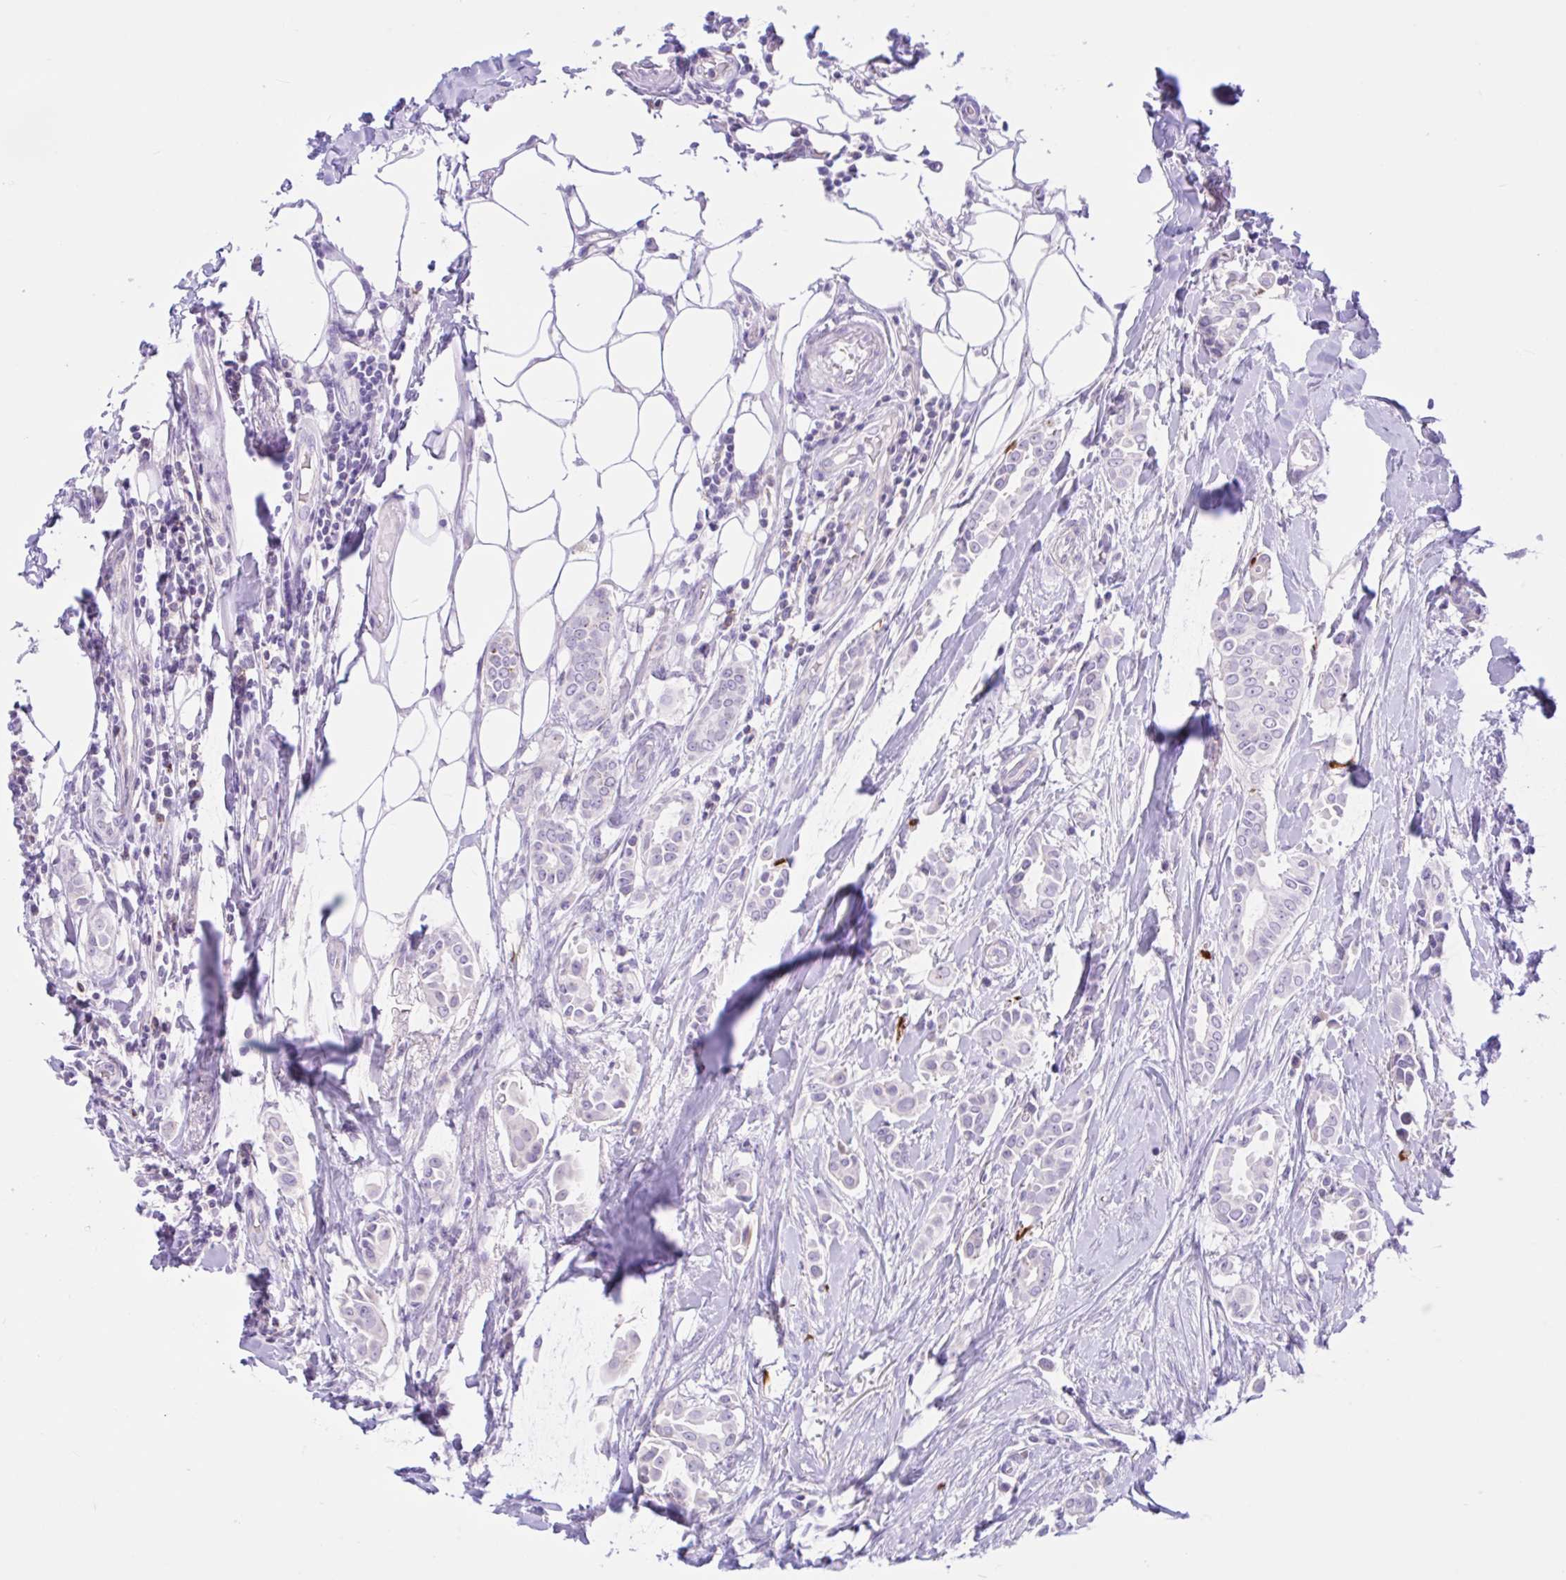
{"staining": {"intensity": "negative", "quantity": "none", "location": "none"}, "tissue": "breast cancer", "cell_type": "Tumor cells", "image_type": "cancer", "snomed": [{"axis": "morphology", "description": "Duct carcinoma"}, {"axis": "topography", "description": "Breast"}], "caption": "DAB immunohistochemical staining of breast cancer displays no significant positivity in tumor cells.", "gene": "ZNF101", "patient": {"sex": "female", "age": 64}}